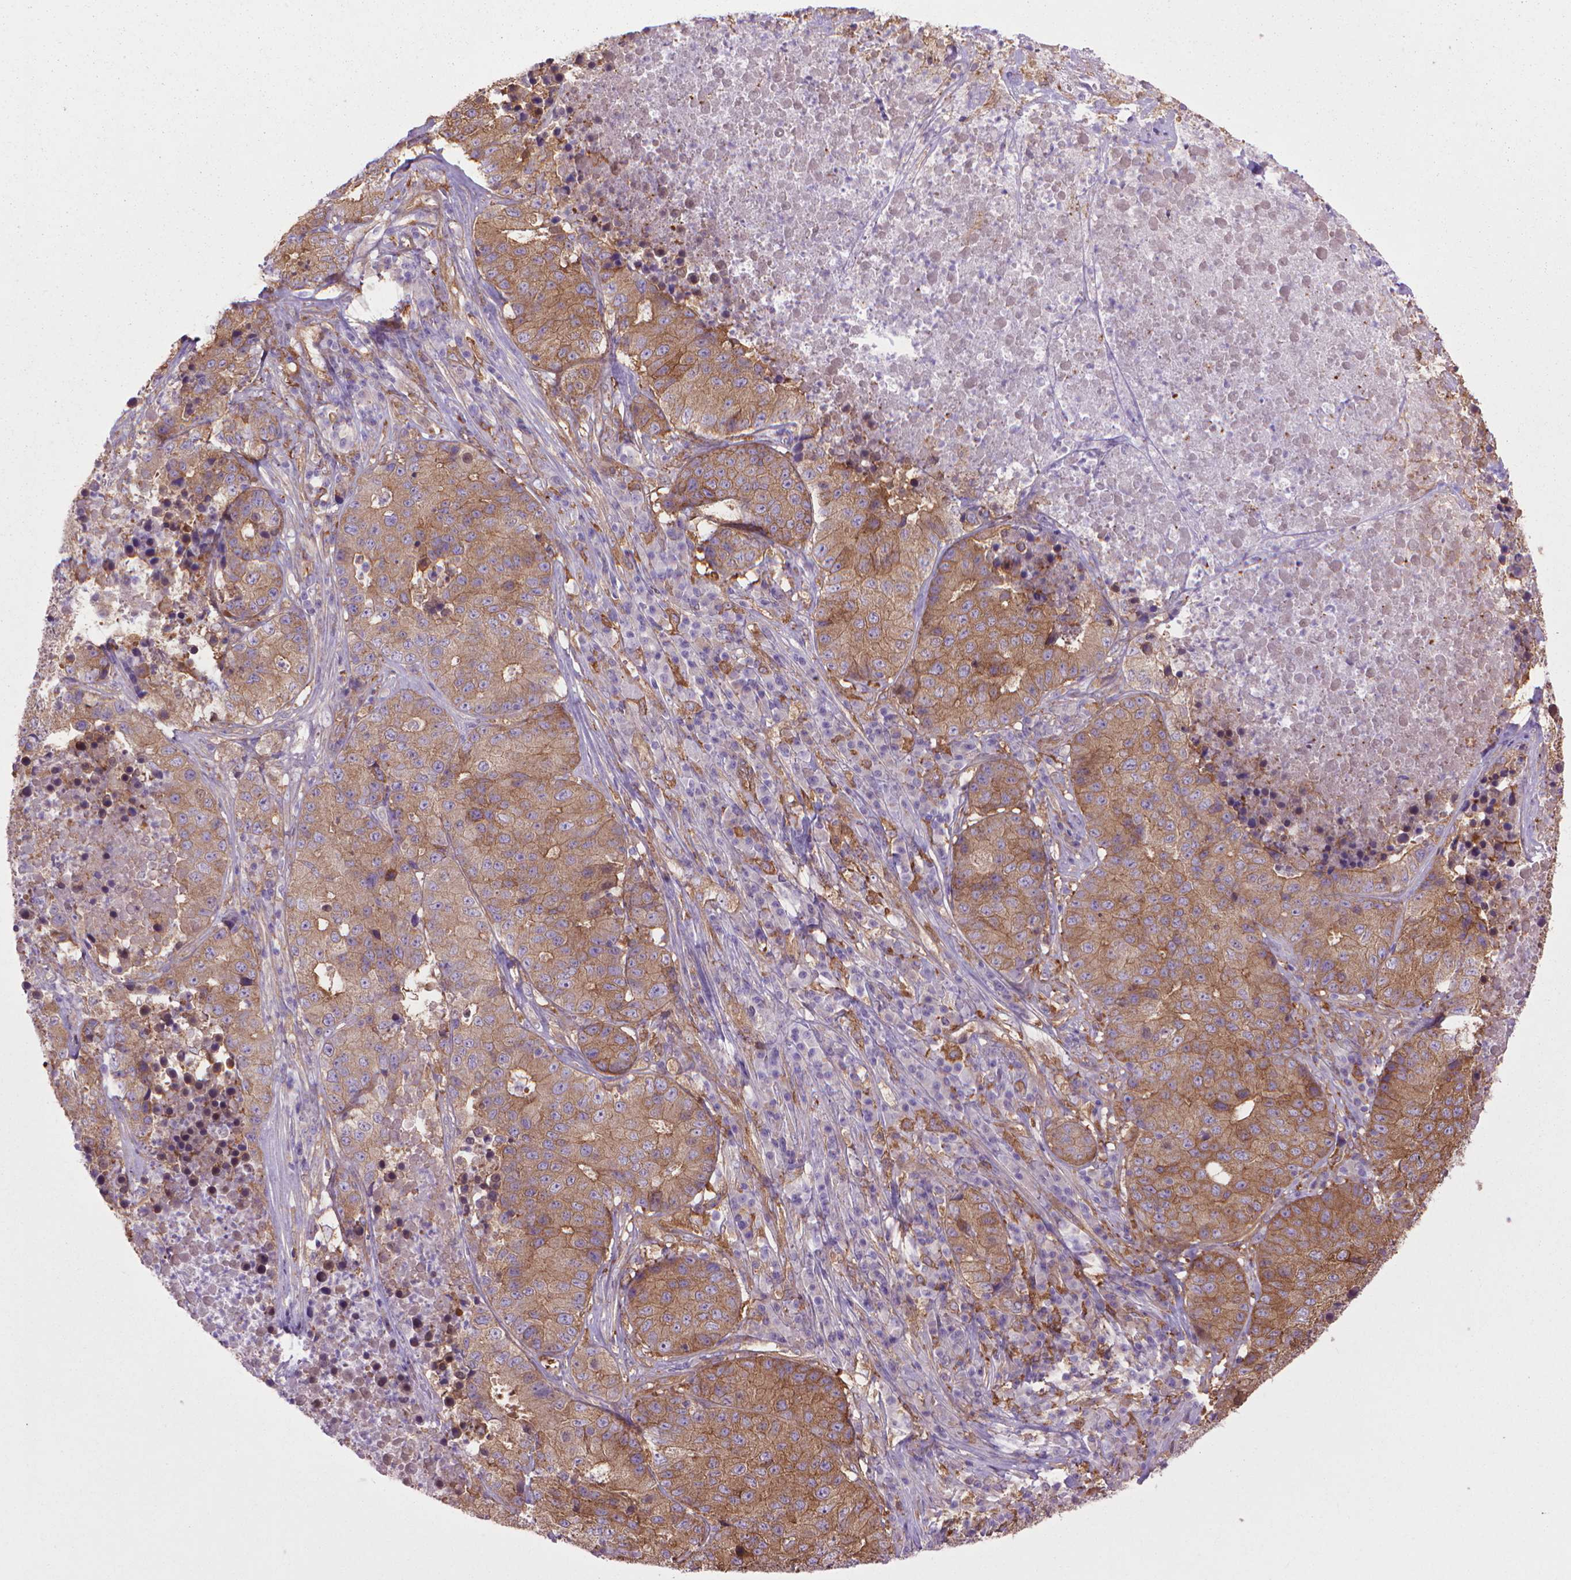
{"staining": {"intensity": "moderate", "quantity": ">75%", "location": "cytoplasmic/membranous"}, "tissue": "stomach cancer", "cell_type": "Tumor cells", "image_type": "cancer", "snomed": [{"axis": "morphology", "description": "Adenocarcinoma, NOS"}, {"axis": "topography", "description": "Stomach"}], "caption": "Stomach adenocarcinoma stained with IHC exhibits moderate cytoplasmic/membranous expression in approximately >75% of tumor cells.", "gene": "CORO1B", "patient": {"sex": "male", "age": 71}}